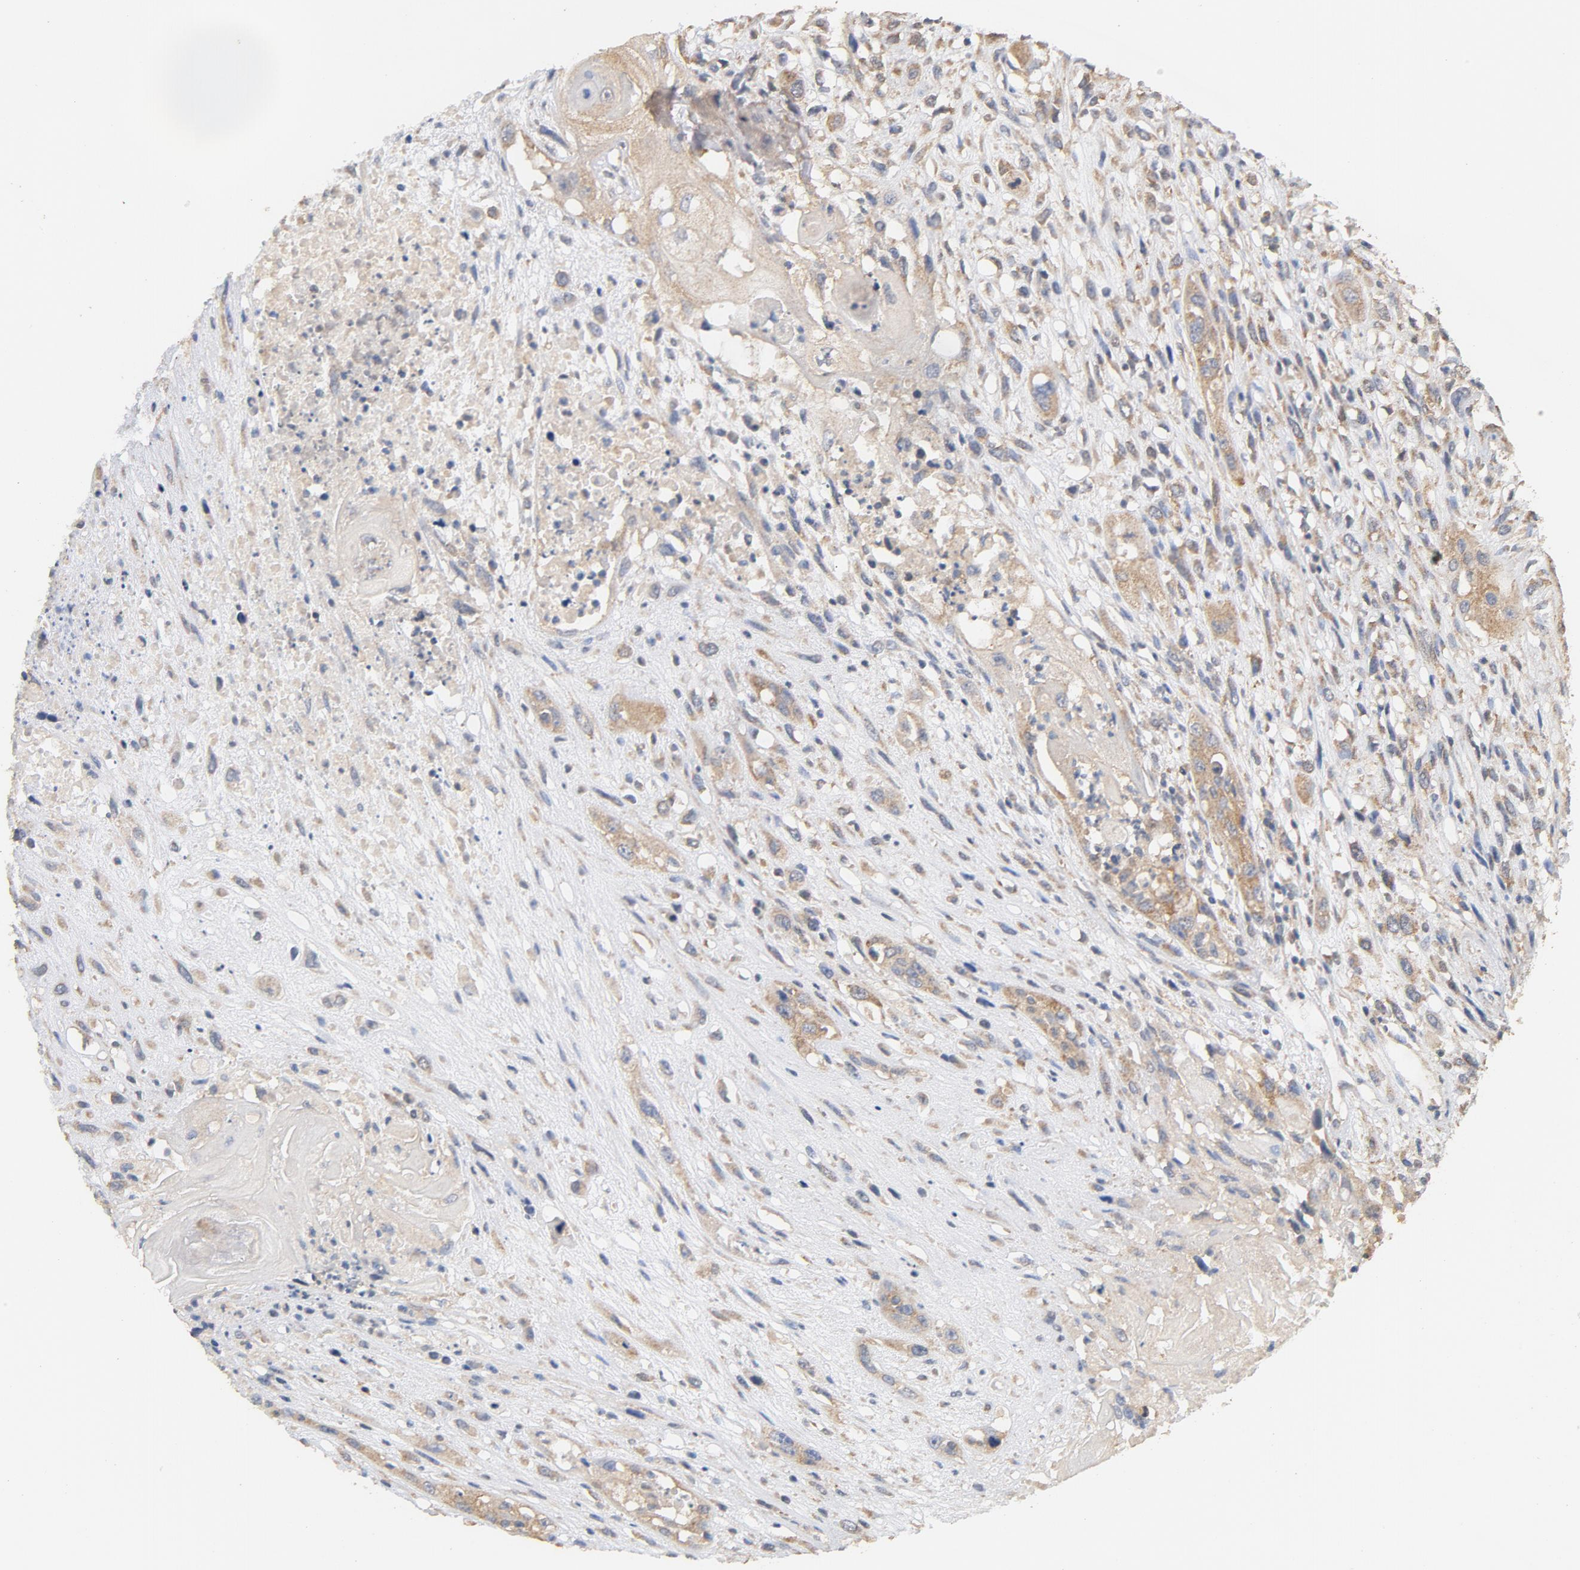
{"staining": {"intensity": "moderate", "quantity": ">75%", "location": "cytoplasmic/membranous"}, "tissue": "head and neck cancer", "cell_type": "Tumor cells", "image_type": "cancer", "snomed": [{"axis": "morphology", "description": "Necrosis, NOS"}, {"axis": "morphology", "description": "Neoplasm, malignant, NOS"}, {"axis": "topography", "description": "Salivary gland"}, {"axis": "topography", "description": "Head-Neck"}], "caption": "A brown stain labels moderate cytoplasmic/membranous staining of a protein in human head and neck cancer tumor cells. The protein of interest is stained brown, and the nuclei are stained in blue (DAB IHC with brightfield microscopy, high magnification).", "gene": "DDX6", "patient": {"sex": "male", "age": 43}}